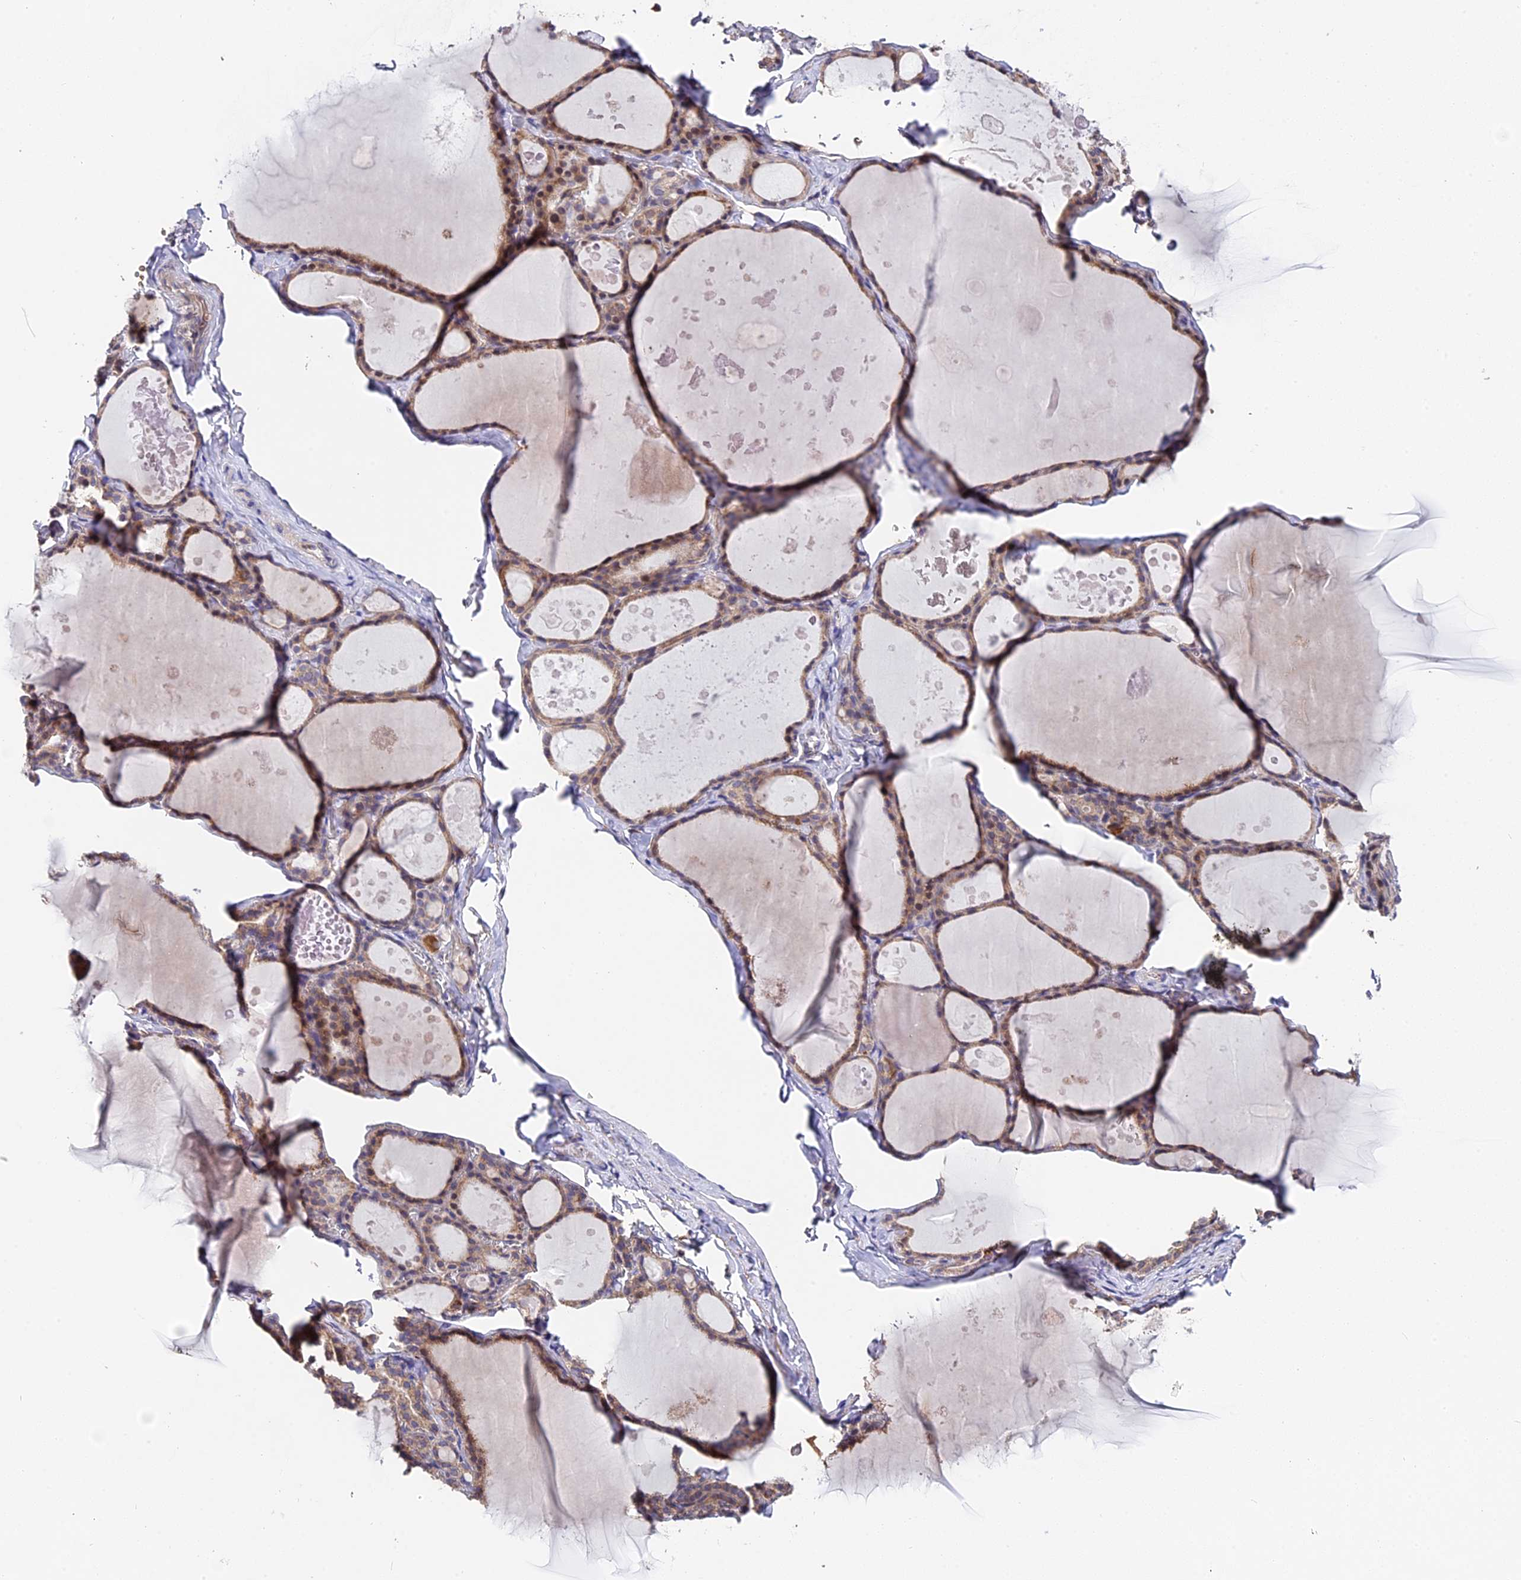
{"staining": {"intensity": "moderate", "quantity": ">75%", "location": "cytoplasmic/membranous"}, "tissue": "thyroid gland", "cell_type": "Glandular cells", "image_type": "normal", "snomed": [{"axis": "morphology", "description": "Normal tissue, NOS"}, {"axis": "topography", "description": "Thyroid gland"}], "caption": "IHC staining of benign thyroid gland, which displays medium levels of moderate cytoplasmic/membranous staining in approximately >75% of glandular cells indicating moderate cytoplasmic/membranous protein positivity. The staining was performed using DAB (3,3'-diaminobenzidine) (brown) for protein detection and nuclei were counterstained in hematoxylin (blue).", "gene": "TRMT1", "patient": {"sex": "male", "age": 56}}